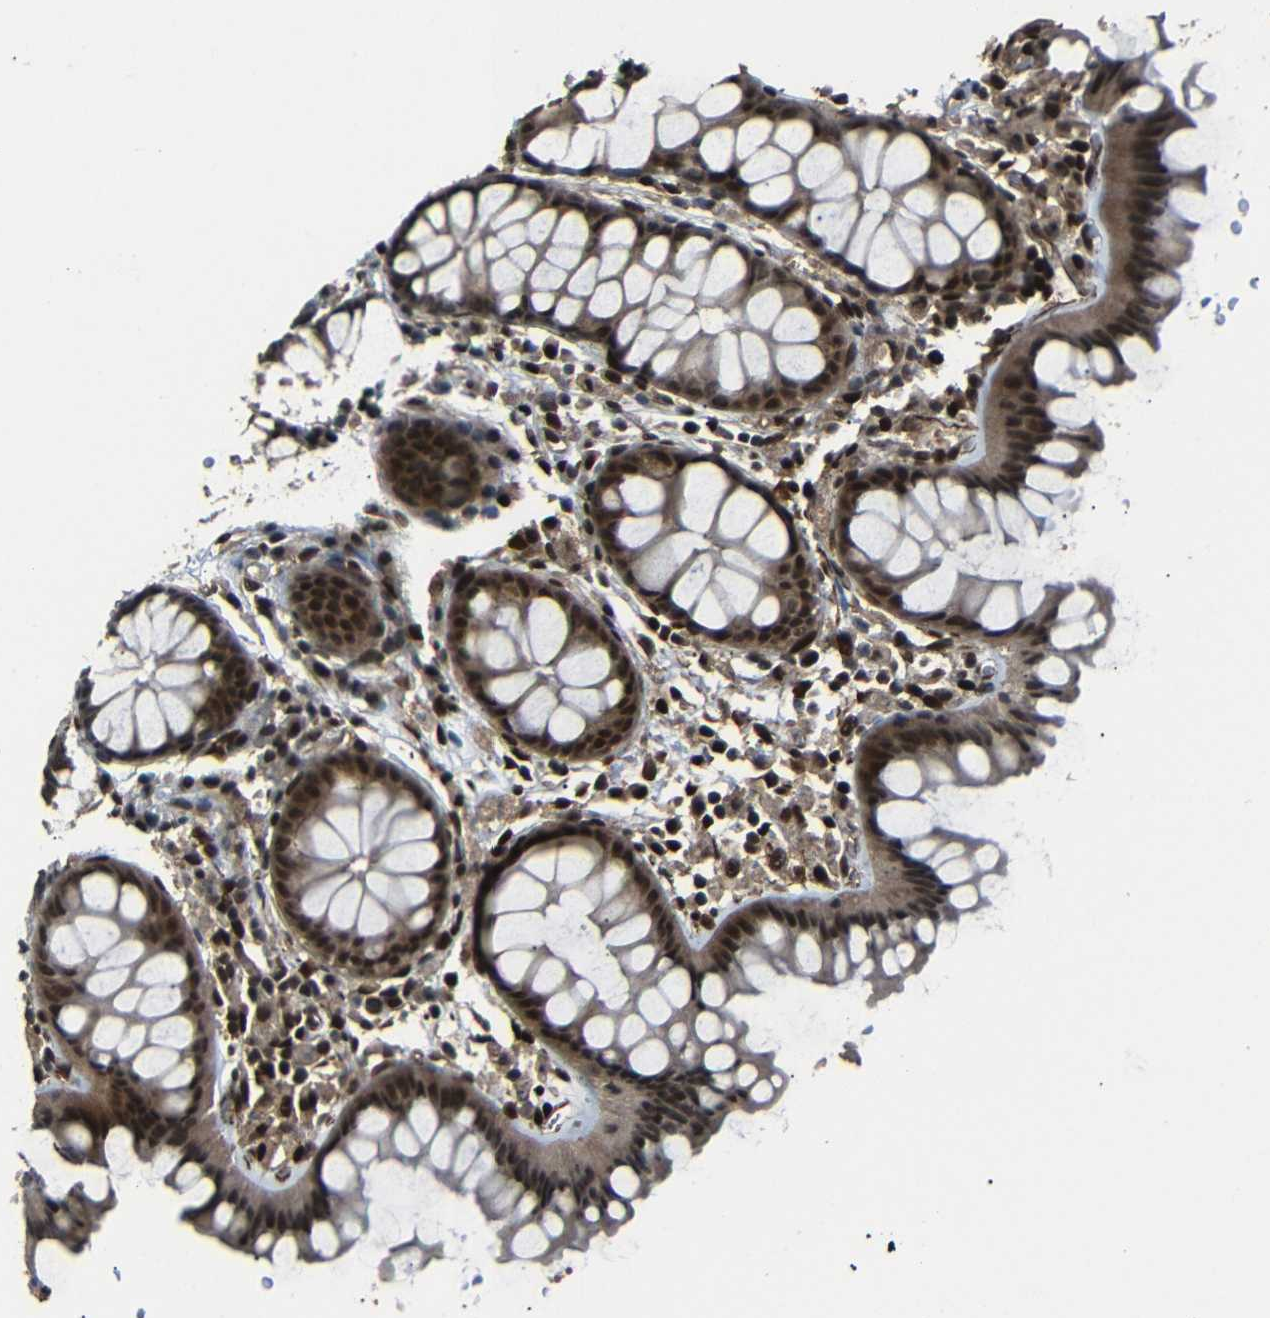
{"staining": {"intensity": "moderate", "quantity": ">75%", "location": "nuclear"}, "tissue": "colon", "cell_type": "Endothelial cells", "image_type": "normal", "snomed": [{"axis": "morphology", "description": "Normal tissue, NOS"}, {"axis": "topography", "description": "Colon"}], "caption": "Endothelial cells exhibit moderate nuclear staining in approximately >75% of cells in unremarkable colon.", "gene": "TBX2", "patient": {"sex": "female", "age": 55}}